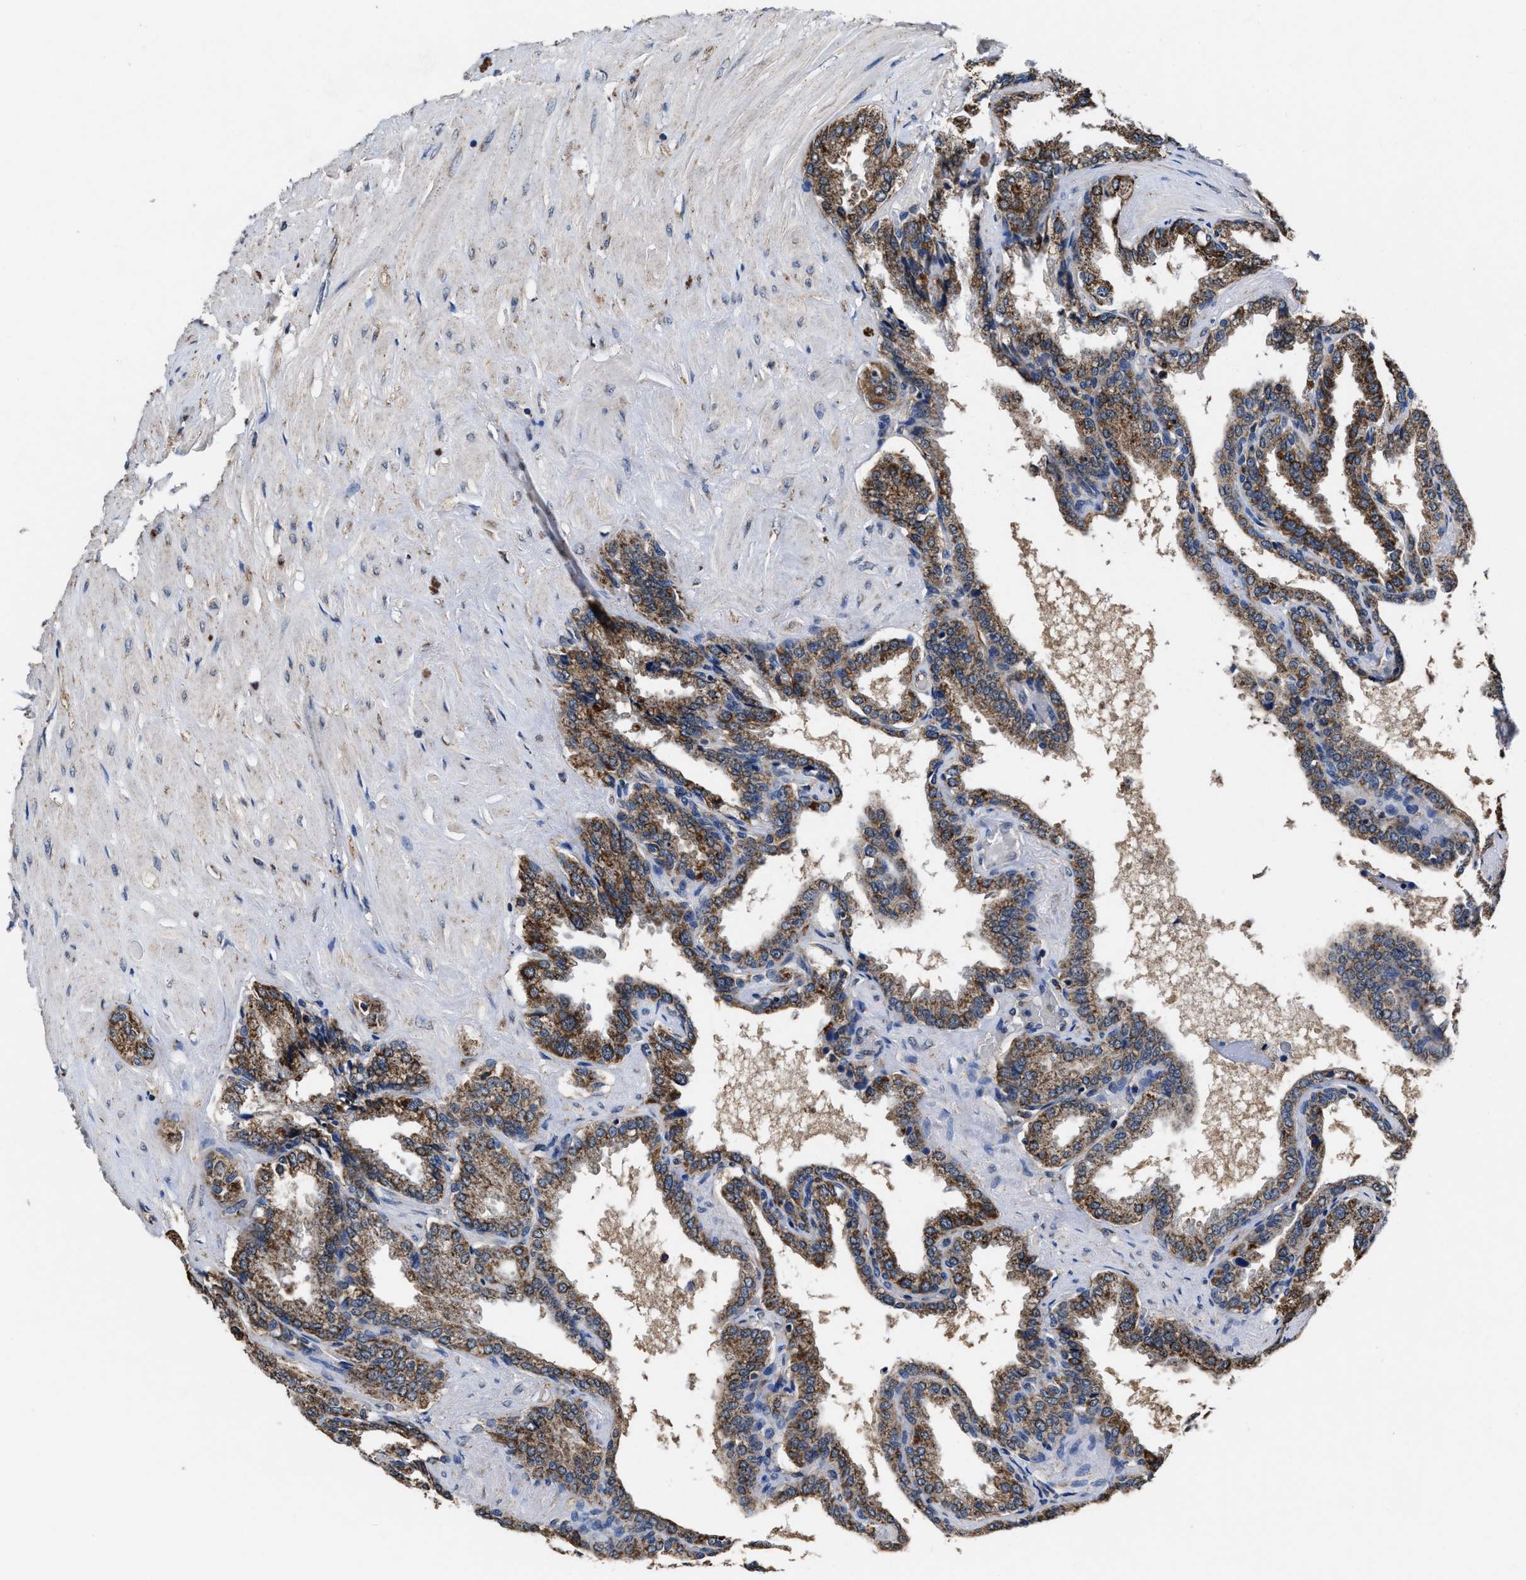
{"staining": {"intensity": "moderate", "quantity": ">75%", "location": "cytoplasmic/membranous"}, "tissue": "seminal vesicle", "cell_type": "Glandular cells", "image_type": "normal", "snomed": [{"axis": "morphology", "description": "Normal tissue, NOS"}, {"axis": "topography", "description": "Seminal veicle"}], "caption": "High-magnification brightfield microscopy of unremarkable seminal vesicle stained with DAB (3,3'-diaminobenzidine) (brown) and counterstained with hematoxylin (blue). glandular cells exhibit moderate cytoplasmic/membranous positivity is appreciated in approximately>75% of cells.", "gene": "ACLY", "patient": {"sex": "male", "age": 46}}